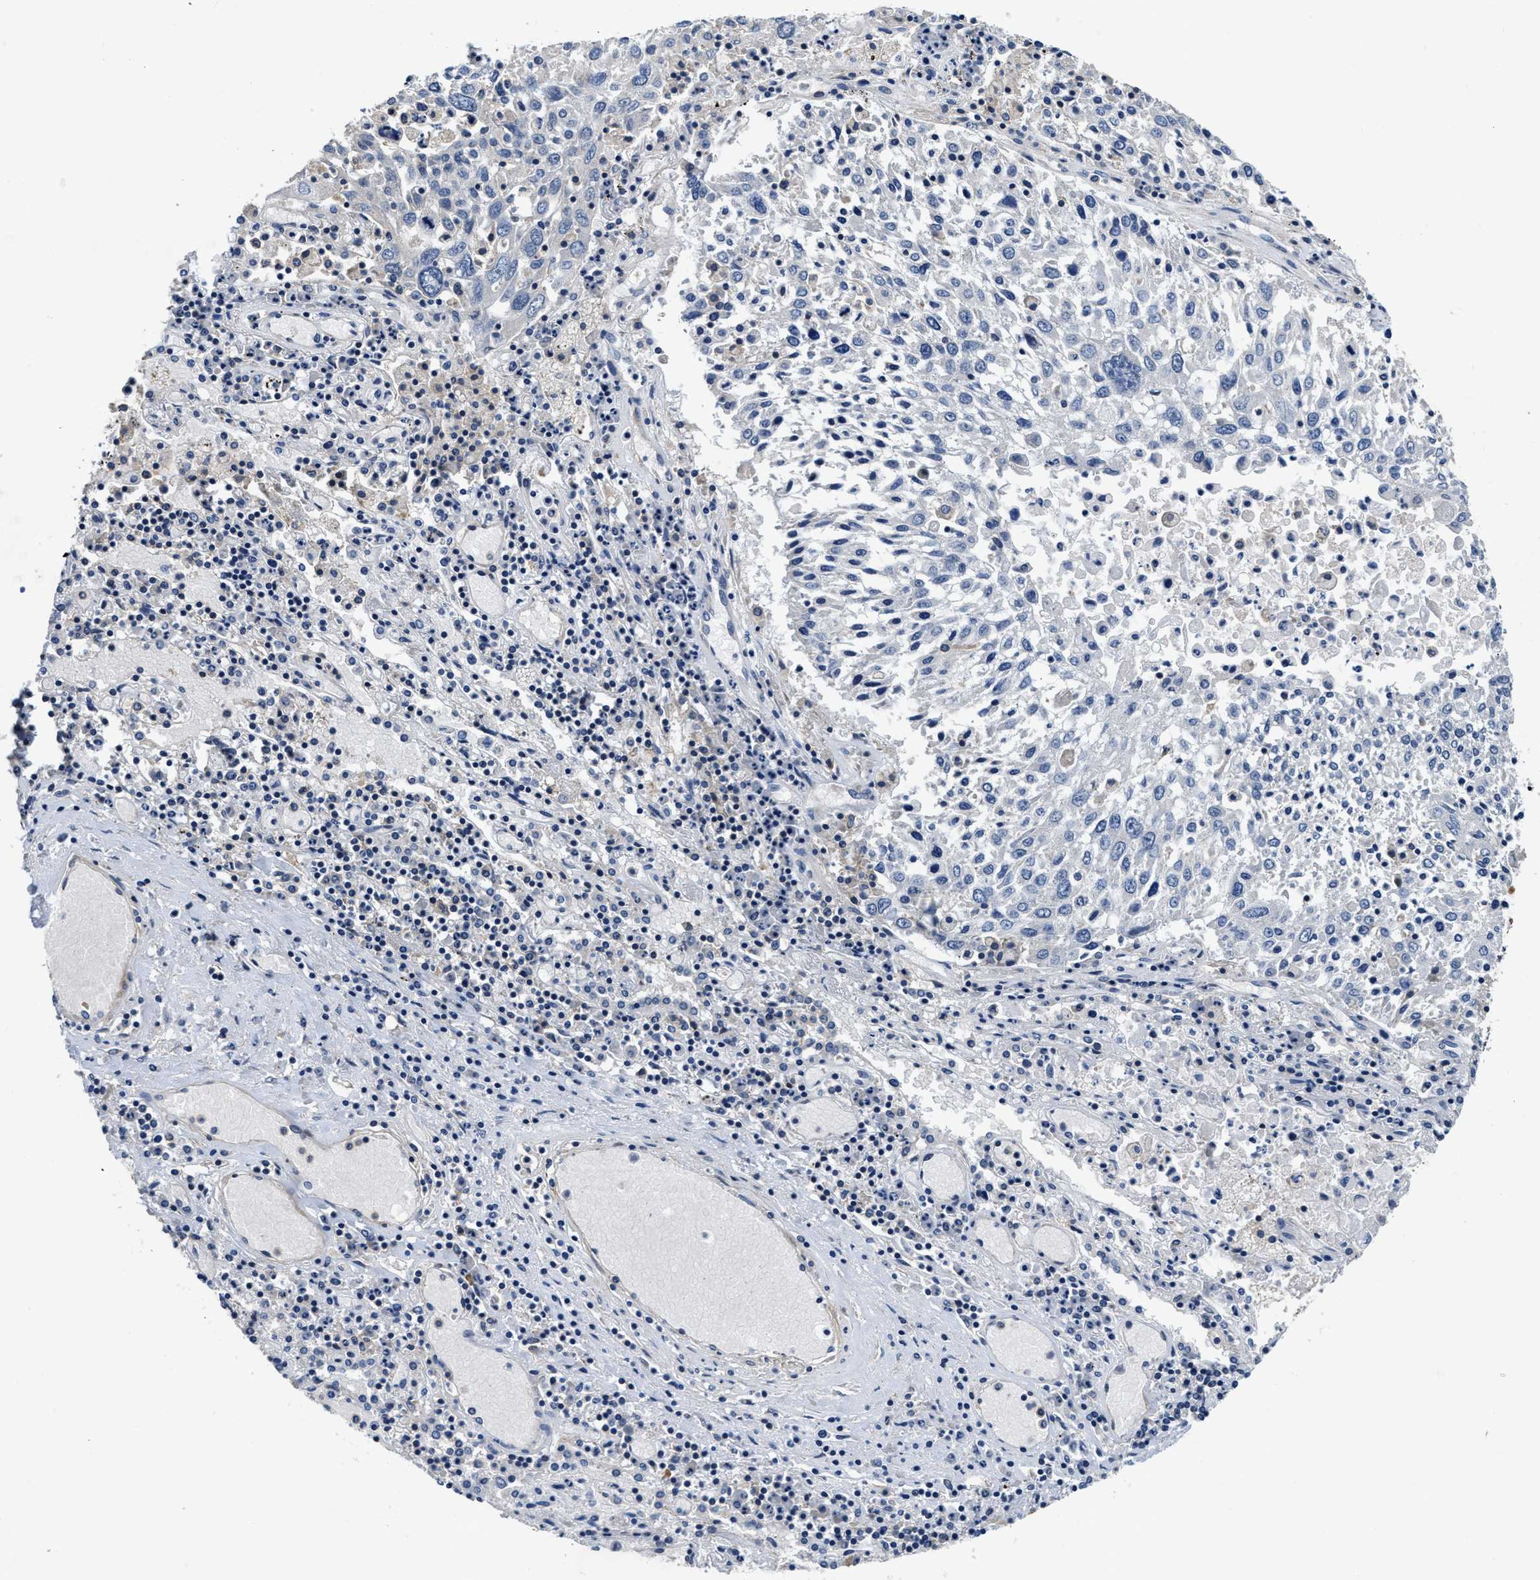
{"staining": {"intensity": "negative", "quantity": "none", "location": "none"}, "tissue": "lung cancer", "cell_type": "Tumor cells", "image_type": "cancer", "snomed": [{"axis": "morphology", "description": "Squamous cell carcinoma, NOS"}, {"axis": "topography", "description": "Lung"}], "caption": "This is a histopathology image of immunohistochemistry staining of squamous cell carcinoma (lung), which shows no expression in tumor cells. (Brightfield microscopy of DAB (3,3'-diaminobenzidine) immunohistochemistry (IHC) at high magnification).", "gene": "ANKIB1", "patient": {"sex": "male", "age": 65}}